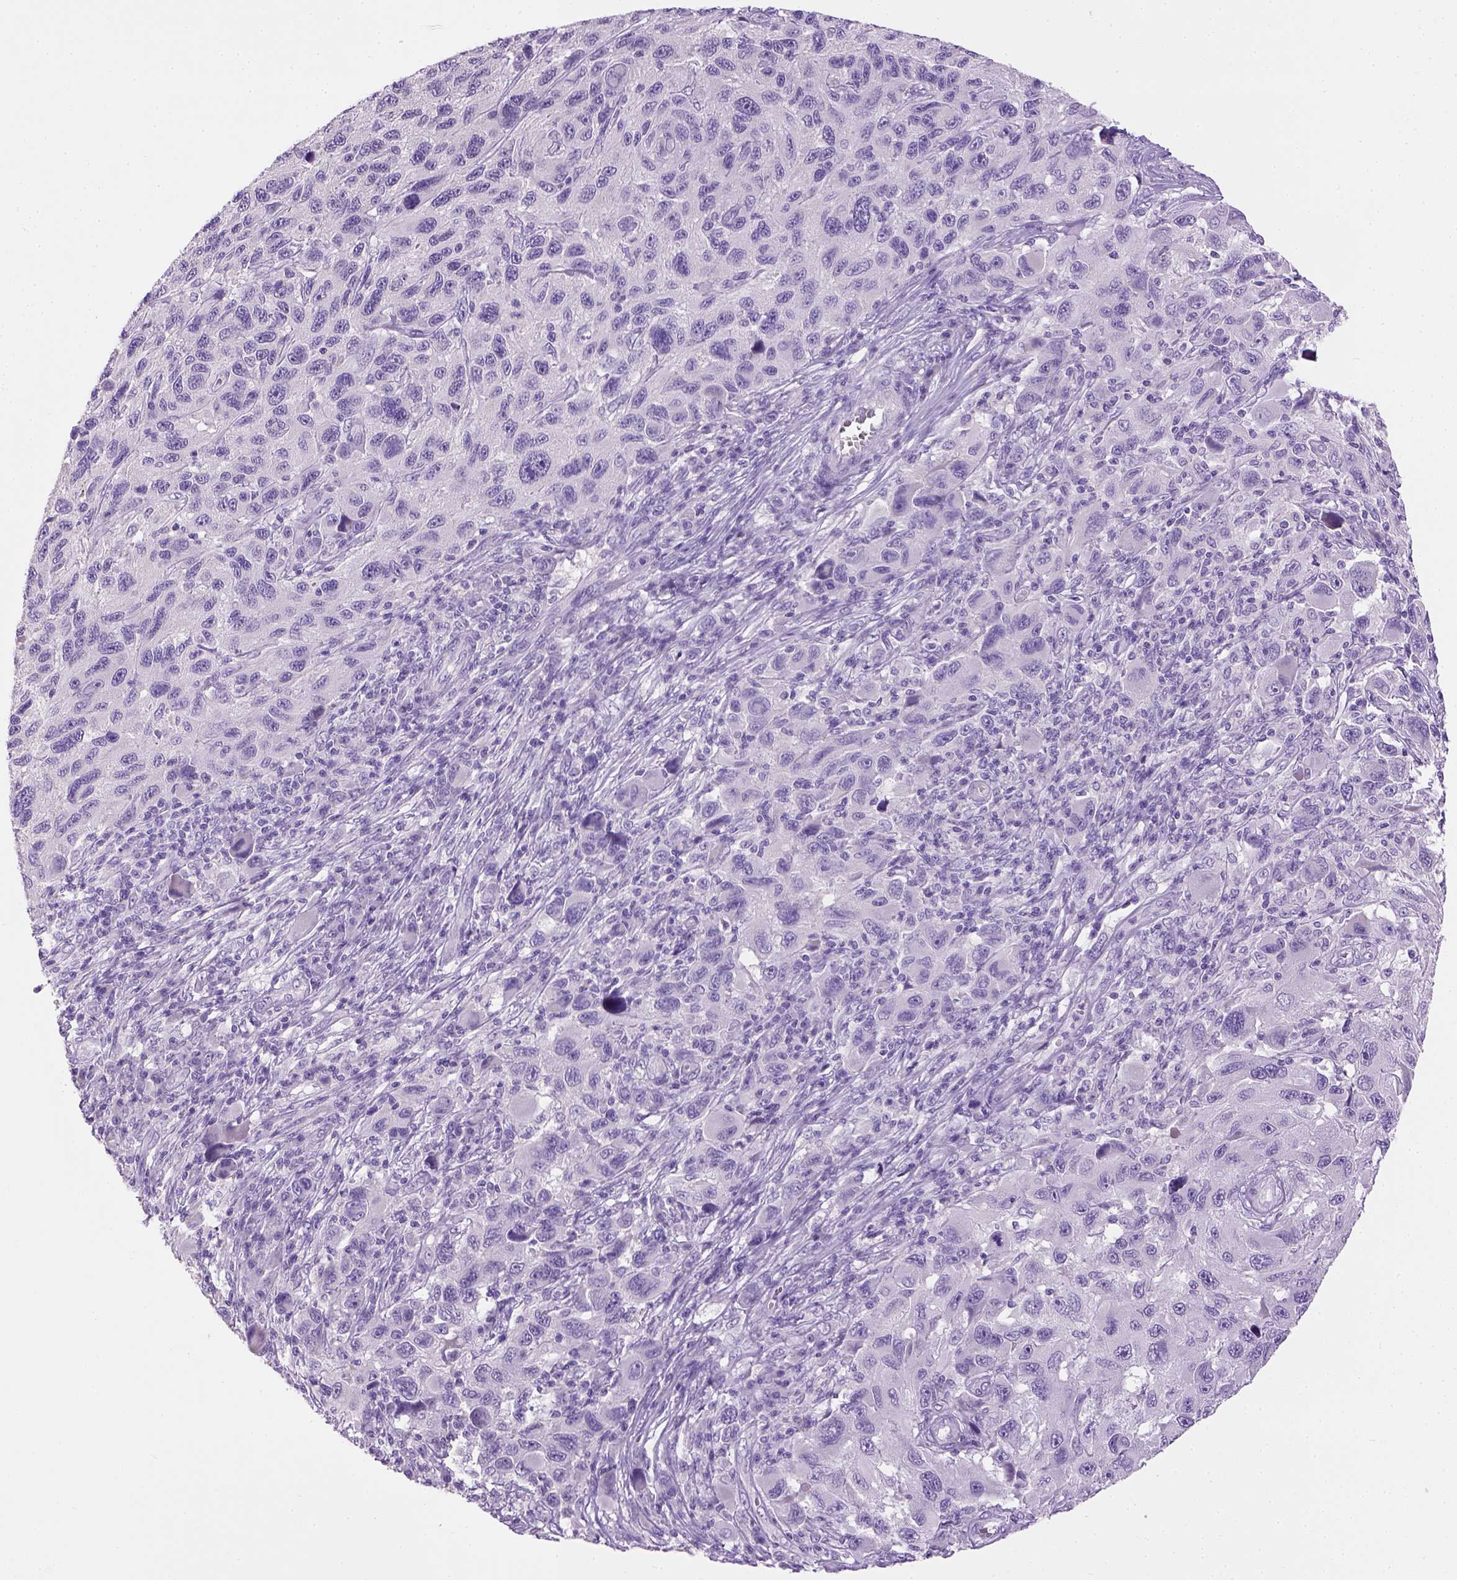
{"staining": {"intensity": "negative", "quantity": "none", "location": "none"}, "tissue": "melanoma", "cell_type": "Tumor cells", "image_type": "cancer", "snomed": [{"axis": "morphology", "description": "Malignant melanoma, NOS"}, {"axis": "topography", "description": "Skin"}], "caption": "An immunohistochemistry micrograph of malignant melanoma is shown. There is no staining in tumor cells of malignant melanoma. (Immunohistochemistry (ihc), brightfield microscopy, high magnification).", "gene": "CYP24A1", "patient": {"sex": "male", "age": 53}}